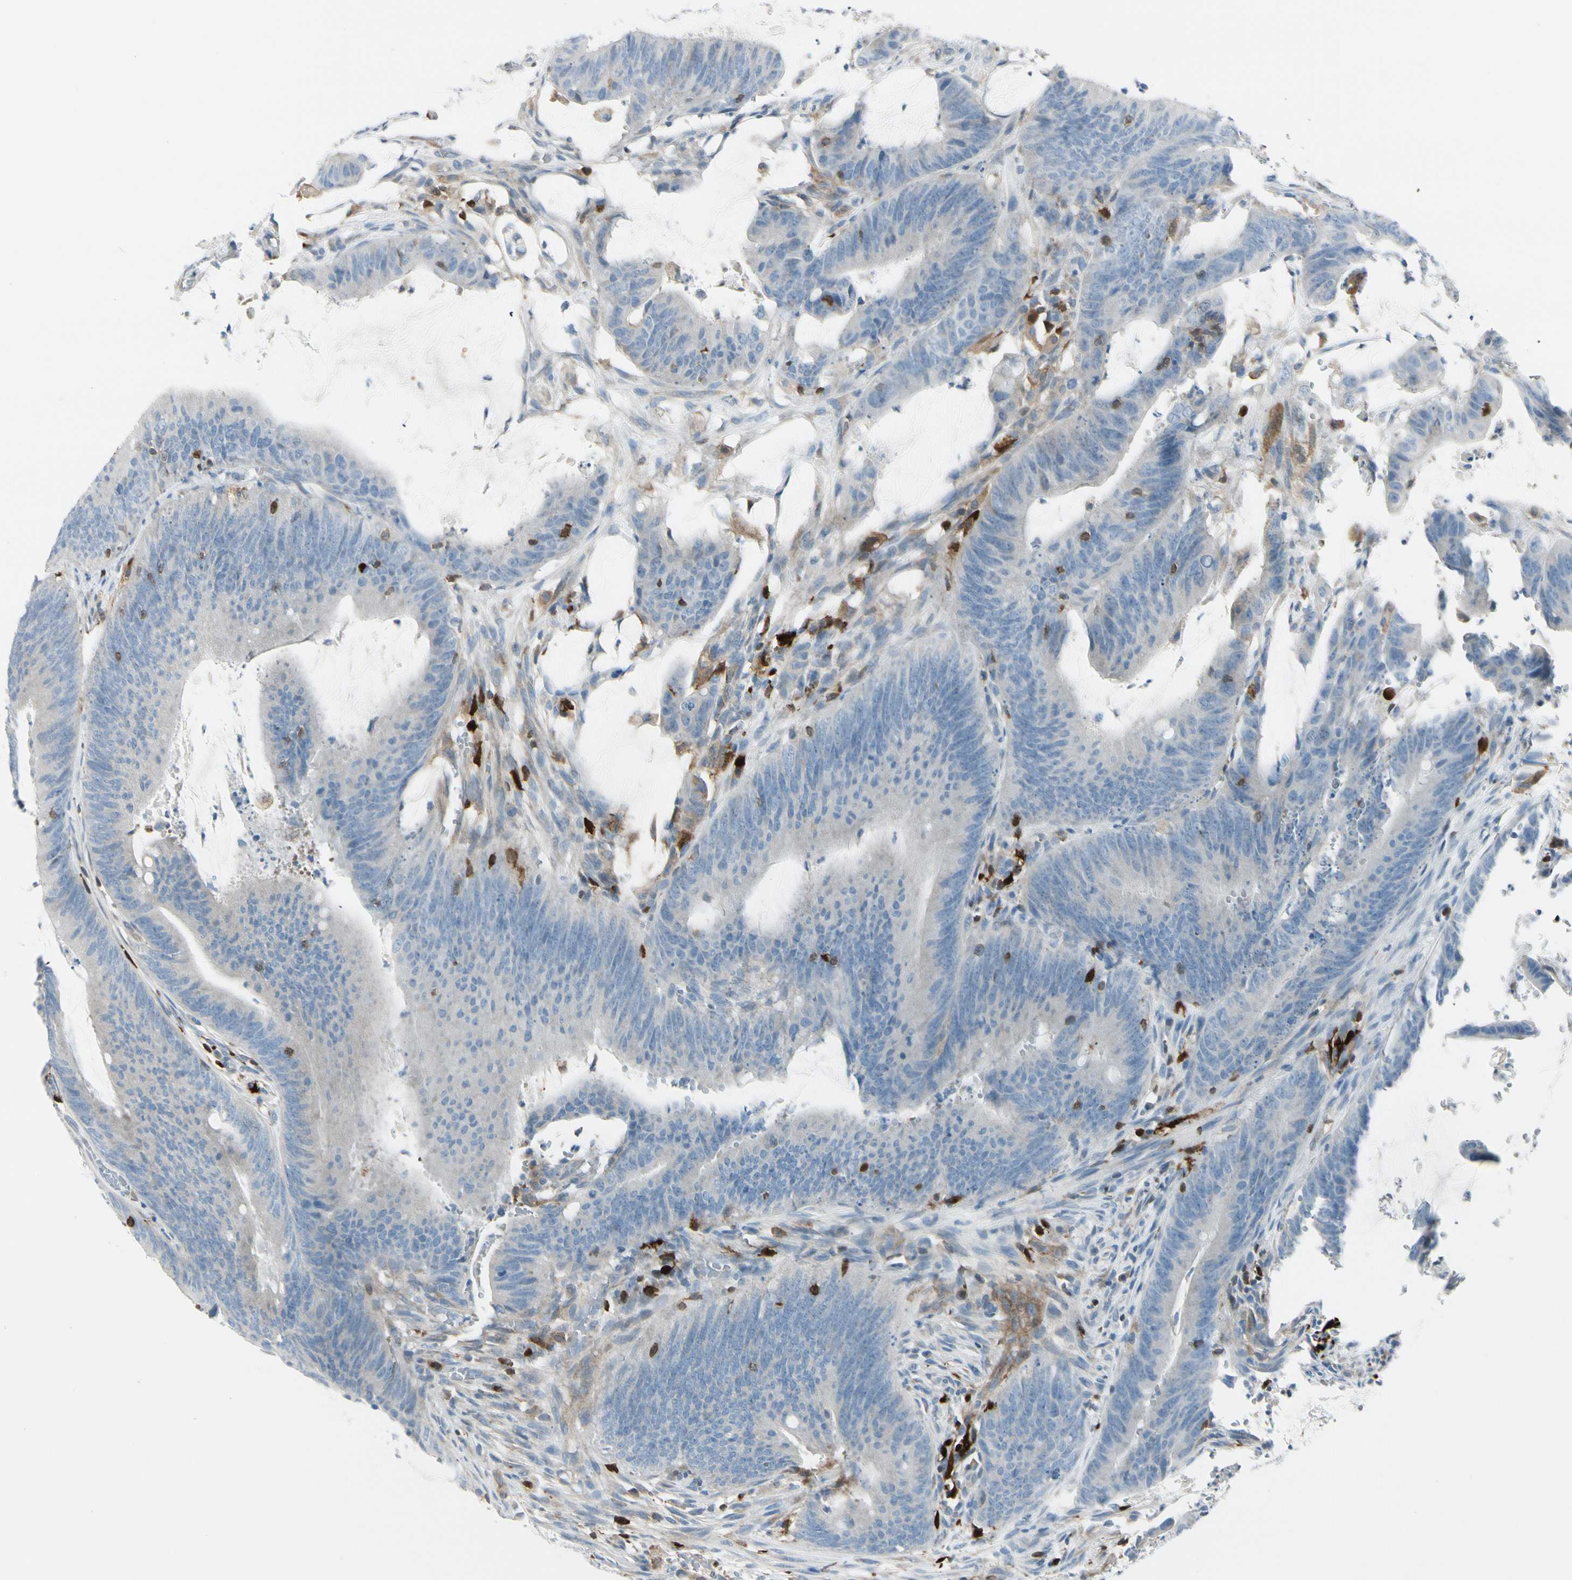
{"staining": {"intensity": "negative", "quantity": "none", "location": "none"}, "tissue": "colorectal cancer", "cell_type": "Tumor cells", "image_type": "cancer", "snomed": [{"axis": "morphology", "description": "Adenocarcinoma, NOS"}, {"axis": "topography", "description": "Rectum"}], "caption": "This is an immunohistochemistry (IHC) histopathology image of adenocarcinoma (colorectal). There is no expression in tumor cells.", "gene": "TRAF1", "patient": {"sex": "female", "age": 66}}